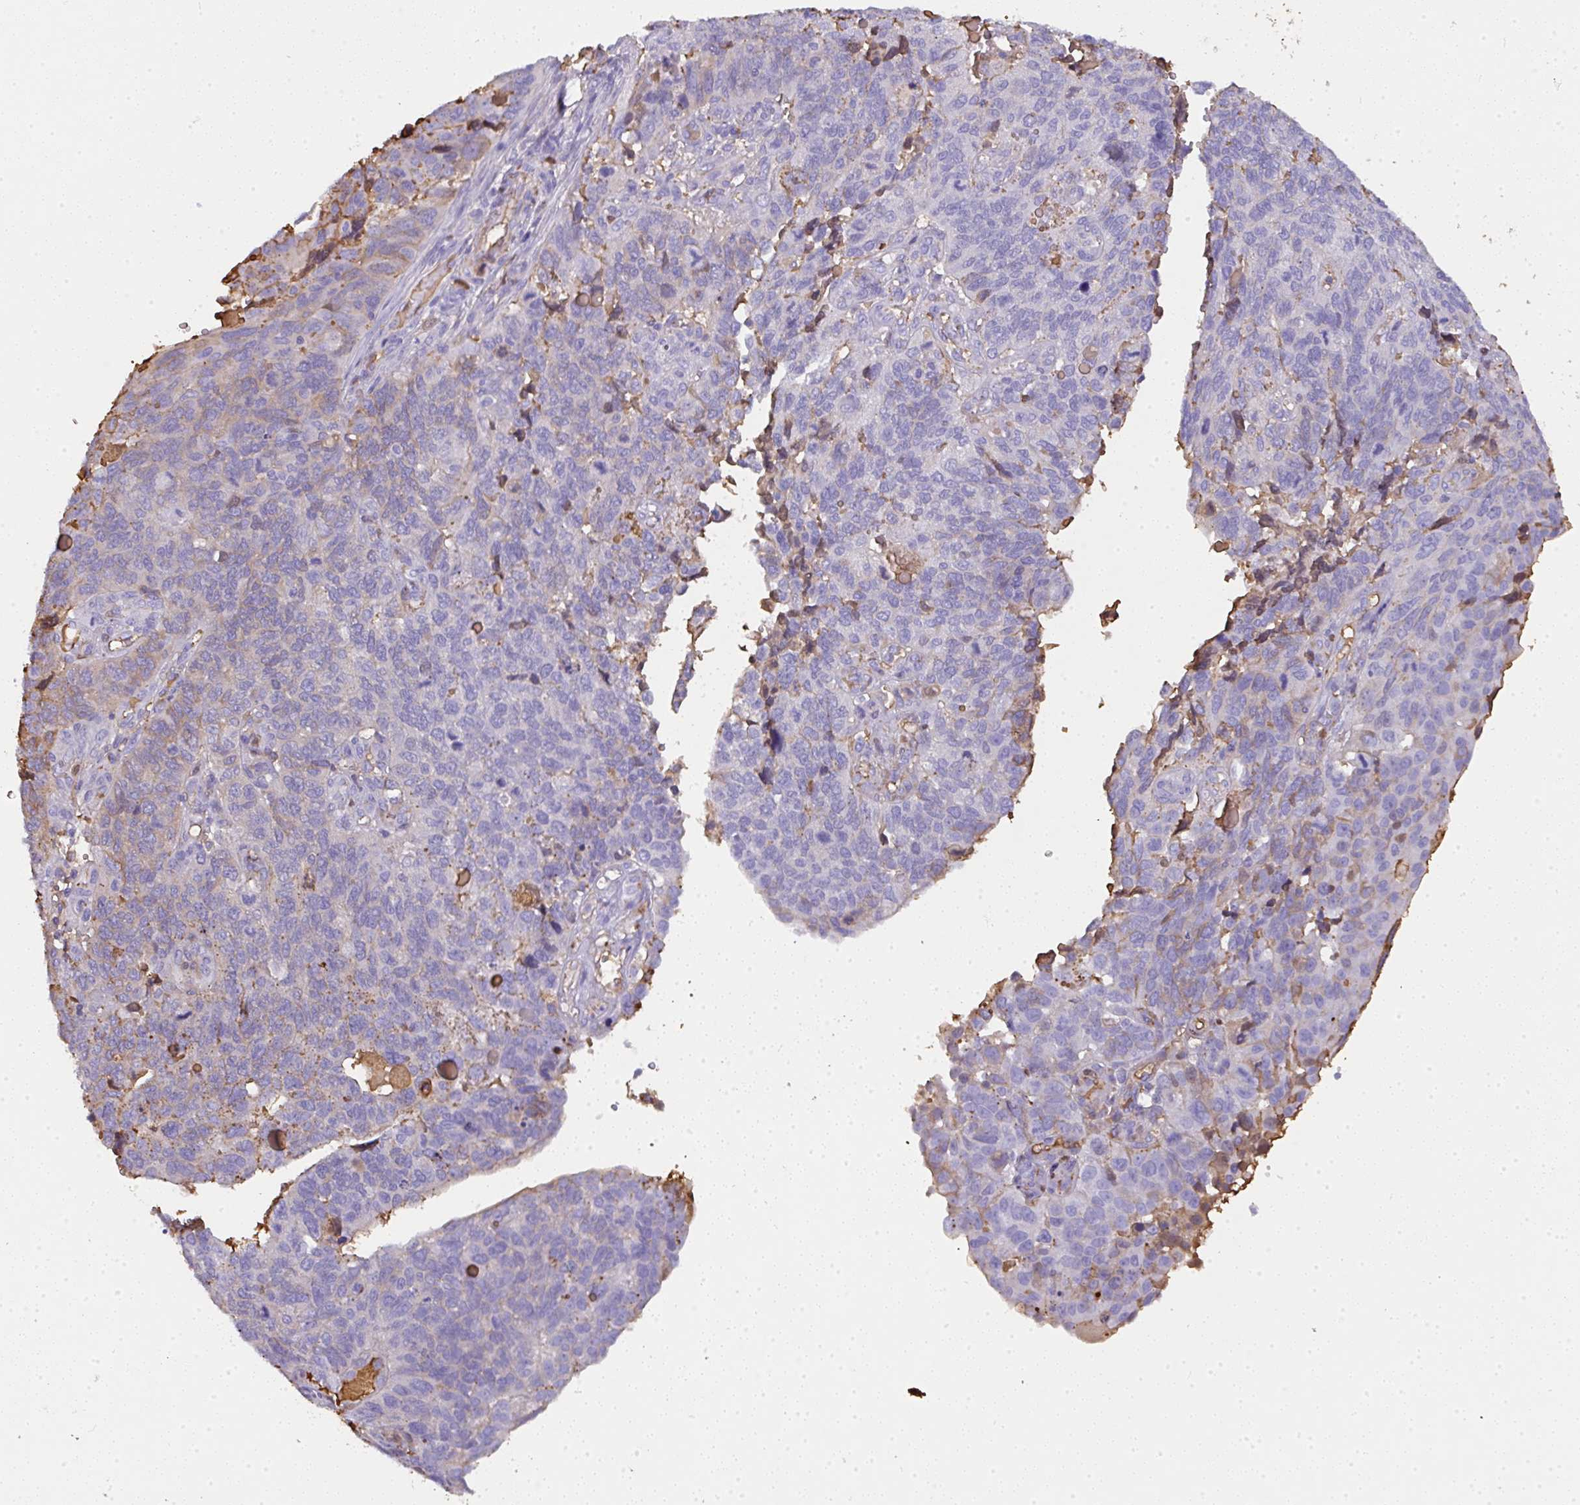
{"staining": {"intensity": "weak", "quantity": "<25%", "location": "cytoplasmic/membranous"}, "tissue": "endometrial cancer", "cell_type": "Tumor cells", "image_type": "cancer", "snomed": [{"axis": "morphology", "description": "Adenocarcinoma, NOS"}, {"axis": "topography", "description": "Endometrium"}], "caption": "A high-resolution micrograph shows immunohistochemistry staining of adenocarcinoma (endometrial), which shows no significant expression in tumor cells.", "gene": "SMYD5", "patient": {"sex": "female", "age": 66}}